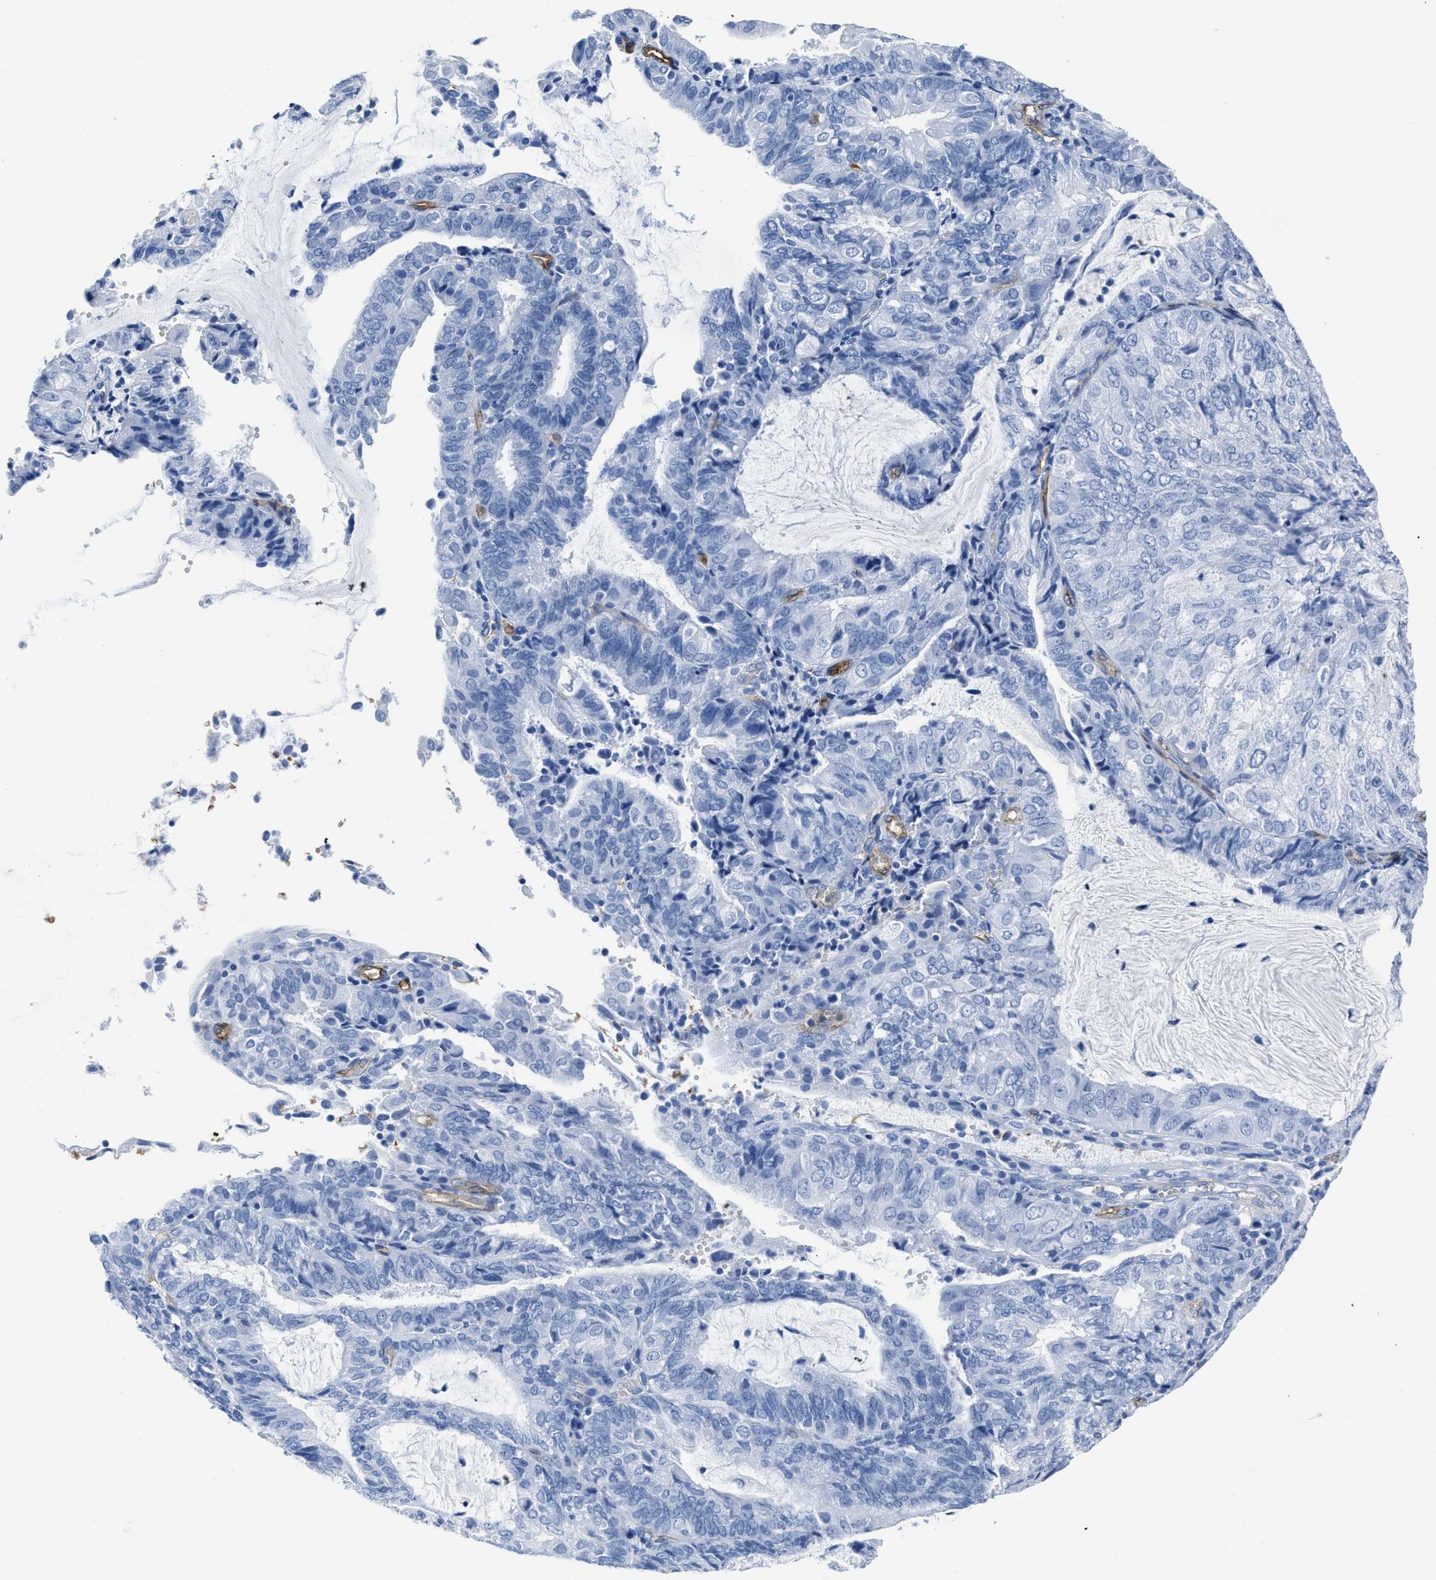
{"staining": {"intensity": "negative", "quantity": "none", "location": "none"}, "tissue": "endometrial cancer", "cell_type": "Tumor cells", "image_type": "cancer", "snomed": [{"axis": "morphology", "description": "Adenocarcinoma, NOS"}, {"axis": "topography", "description": "Endometrium"}], "caption": "This image is of endometrial adenocarcinoma stained with immunohistochemistry to label a protein in brown with the nuclei are counter-stained blue. There is no expression in tumor cells.", "gene": "AQP1", "patient": {"sex": "female", "age": 81}}